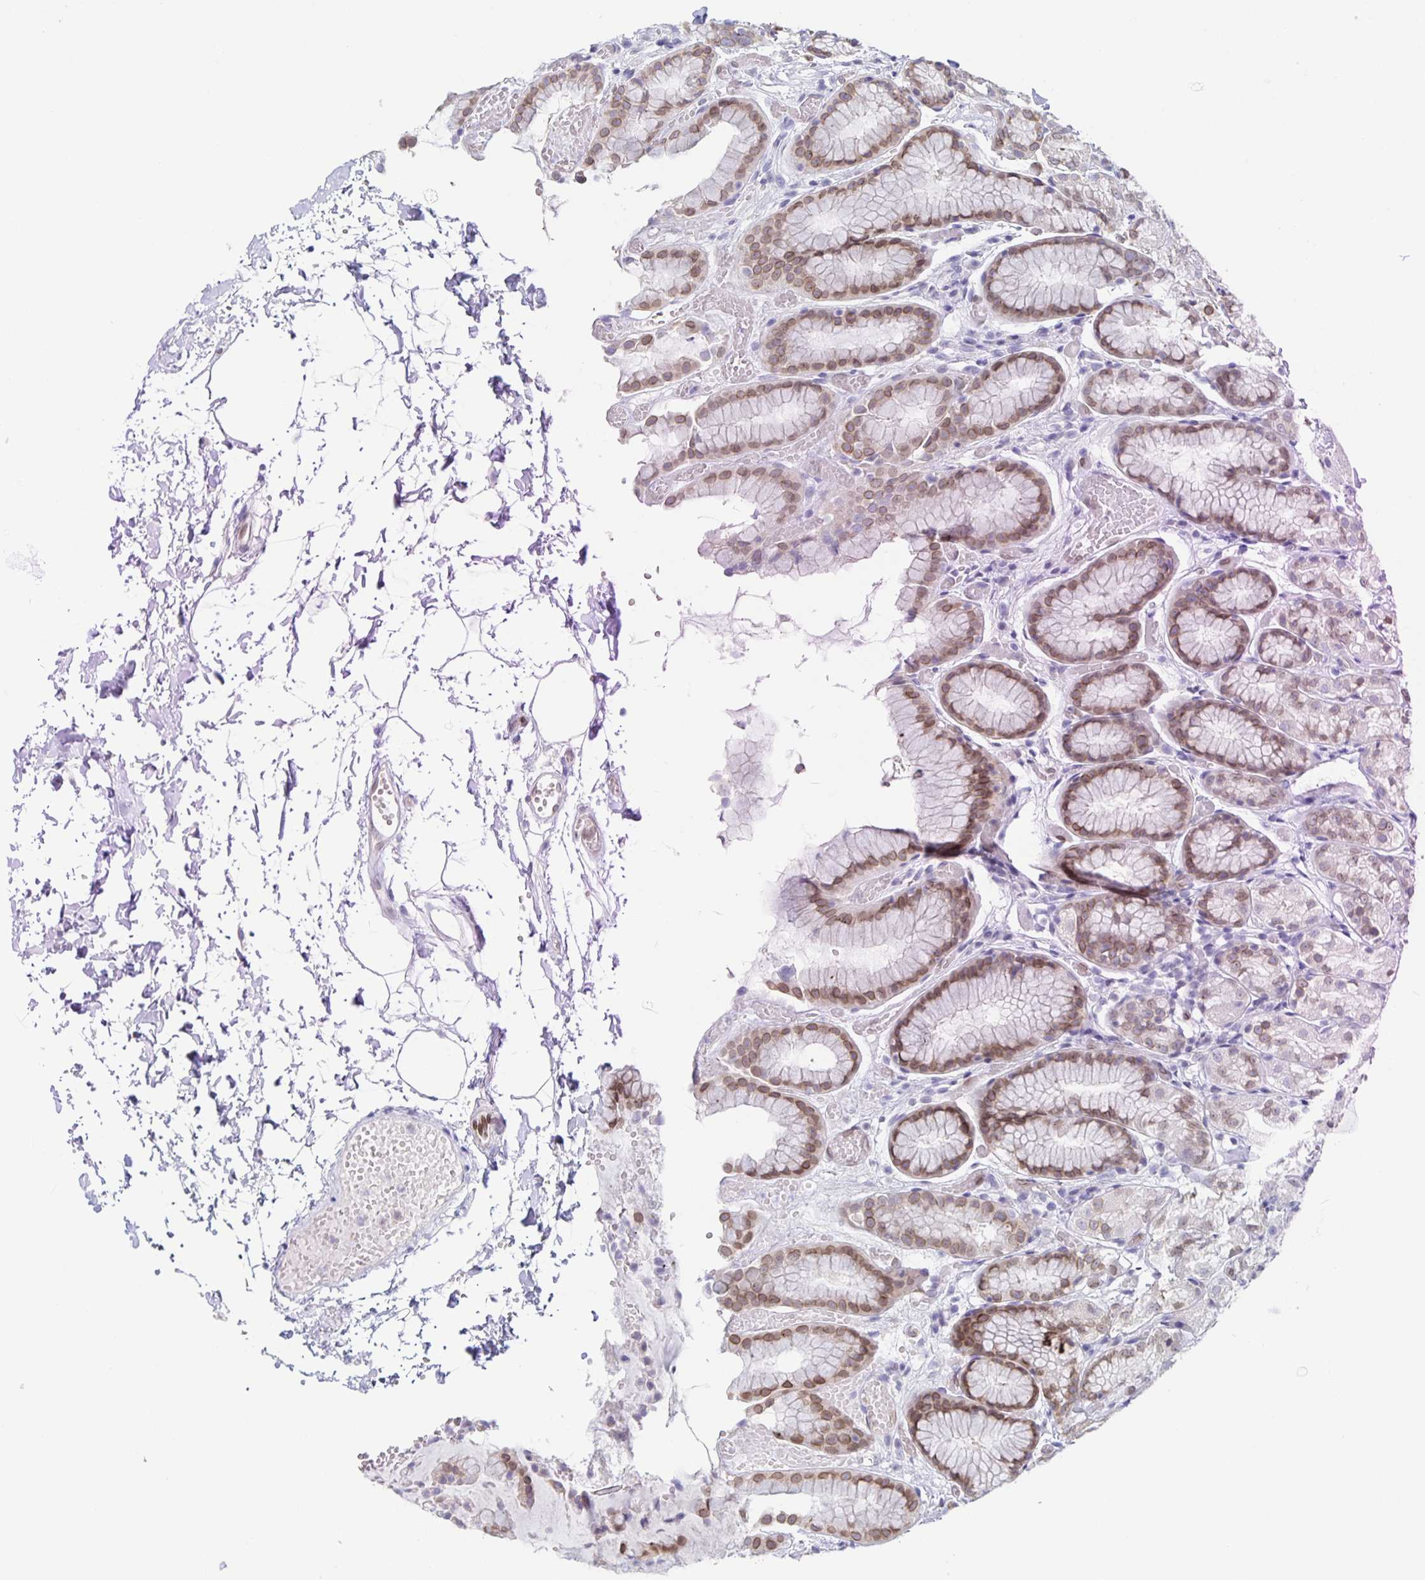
{"staining": {"intensity": "strong", "quantity": "25%-75%", "location": "cytoplasmic/membranous,nuclear"}, "tissue": "stomach", "cell_type": "Glandular cells", "image_type": "normal", "snomed": [{"axis": "morphology", "description": "Normal tissue, NOS"}, {"axis": "topography", "description": "Stomach"}], "caption": "Immunohistochemistry of benign human stomach exhibits high levels of strong cytoplasmic/membranous,nuclear staining in about 25%-75% of glandular cells.", "gene": "SYNE2", "patient": {"sex": "male", "age": 70}}